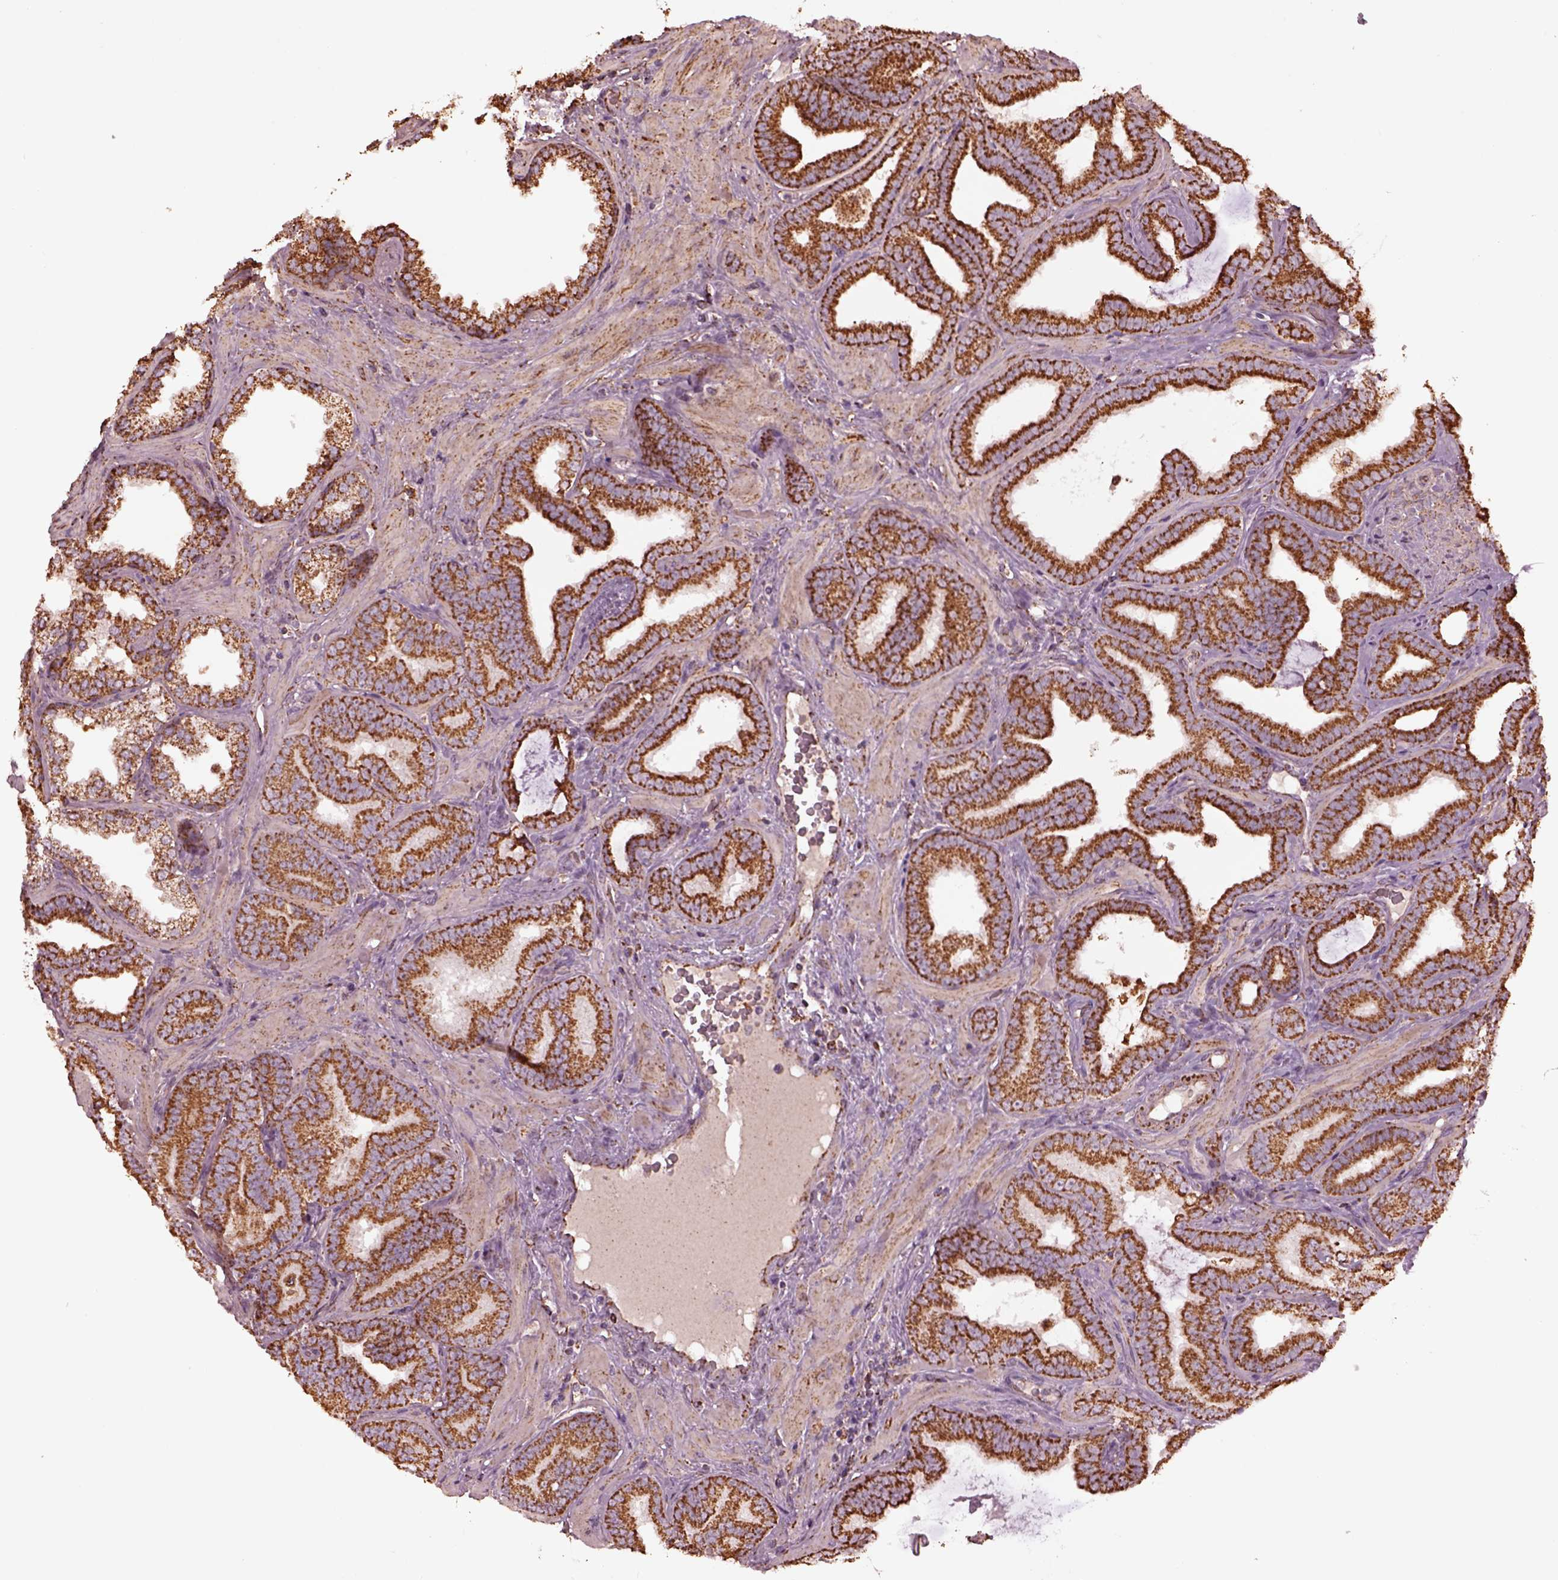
{"staining": {"intensity": "moderate", "quantity": ">75%", "location": "cytoplasmic/membranous"}, "tissue": "prostate cancer", "cell_type": "Tumor cells", "image_type": "cancer", "snomed": [{"axis": "morphology", "description": "Adenocarcinoma, Low grade"}, {"axis": "topography", "description": "Prostate"}], "caption": "IHC (DAB (3,3'-diaminobenzidine)) staining of prostate low-grade adenocarcinoma demonstrates moderate cytoplasmic/membranous protein expression in approximately >75% of tumor cells. (DAB IHC, brown staining for protein, blue staining for nuclei).", "gene": "TMEM254", "patient": {"sex": "male", "age": 63}}